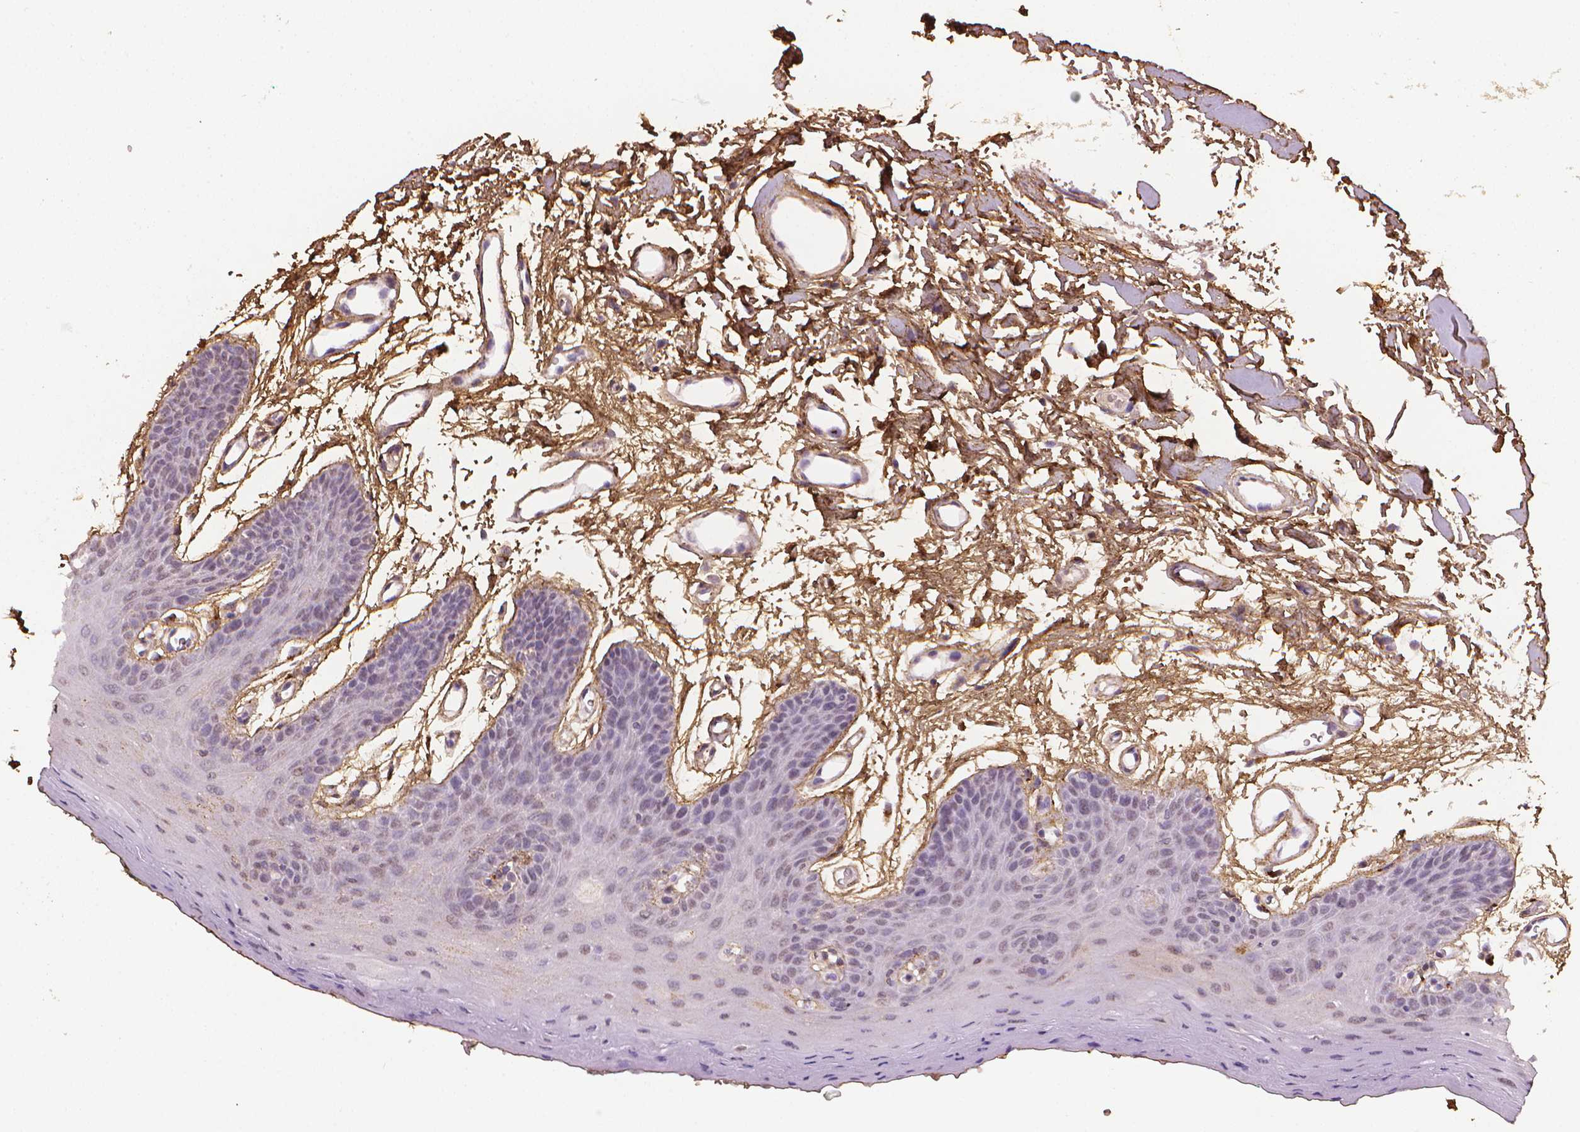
{"staining": {"intensity": "negative", "quantity": "none", "location": "none"}, "tissue": "oral mucosa", "cell_type": "Squamous epithelial cells", "image_type": "normal", "snomed": [{"axis": "morphology", "description": "Normal tissue, NOS"}, {"axis": "morphology", "description": "Squamous cell carcinoma, NOS"}, {"axis": "topography", "description": "Oral tissue"}, {"axis": "topography", "description": "Head-Neck"}], "caption": "A photomicrograph of oral mucosa stained for a protein exhibits no brown staining in squamous epithelial cells. Brightfield microscopy of IHC stained with DAB (brown) and hematoxylin (blue), captured at high magnification.", "gene": "DCN", "patient": {"sex": "female", "age": 50}}